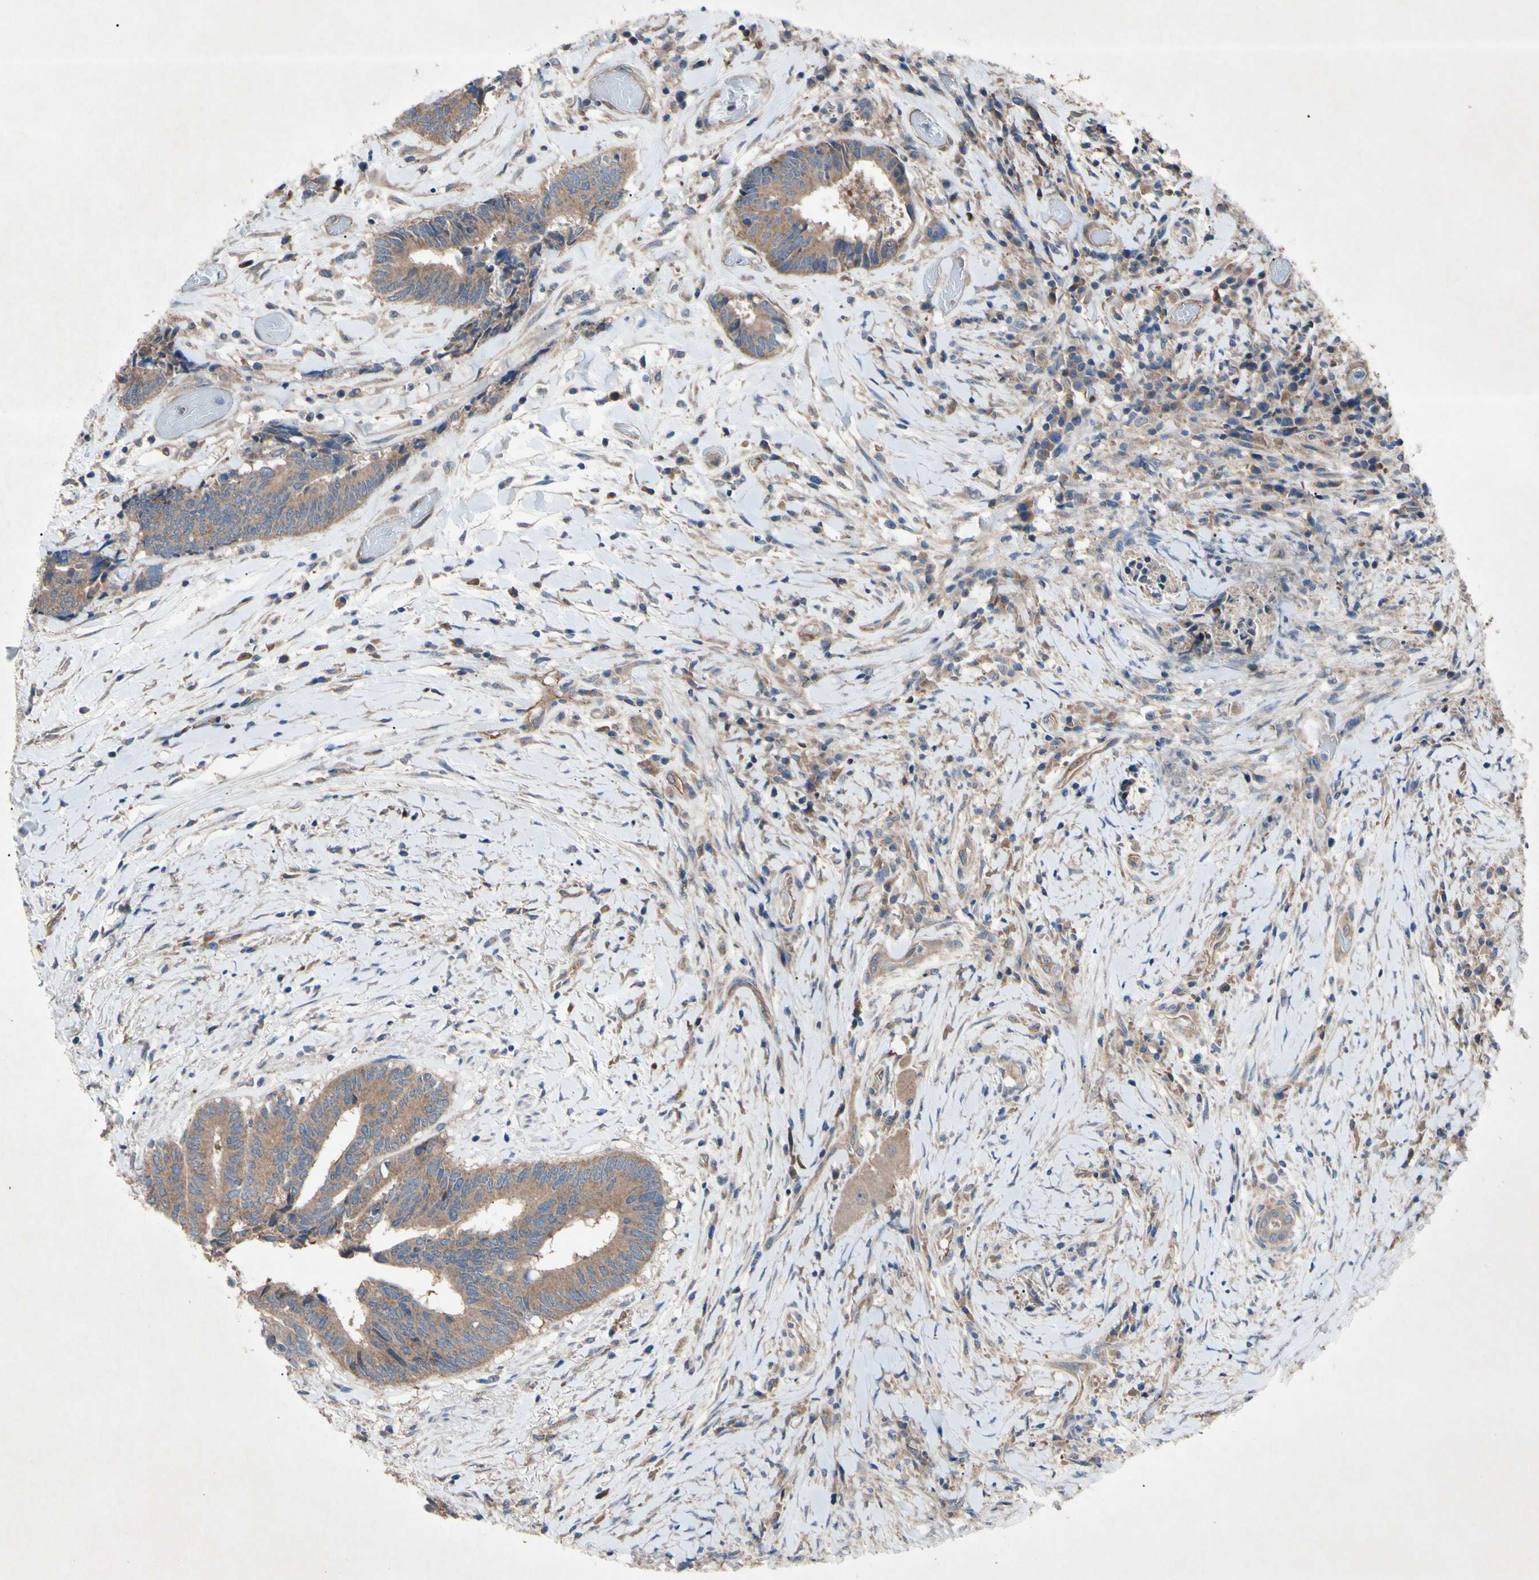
{"staining": {"intensity": "moderate", "quantity": ">75%", "location": "cytoplasmic/membranous"}, "tissue": "colorectal cancer", "cell_type": "Tumor cells", "image_type": "cancer", "snomed": [{"axis": "morphology", "description": "Adenocarcinoma, NOS"}, {"axis": "topography", "description": "Rectum"}], "caption": "Protein expression analysis of human adenocarcinoma (colorectal) reveals moderate cytoplasmic/membranous staining in approximately >75% of tumor cells.", "gene": "HILPDA", "patient": {"sex": "male", "age": 63}}